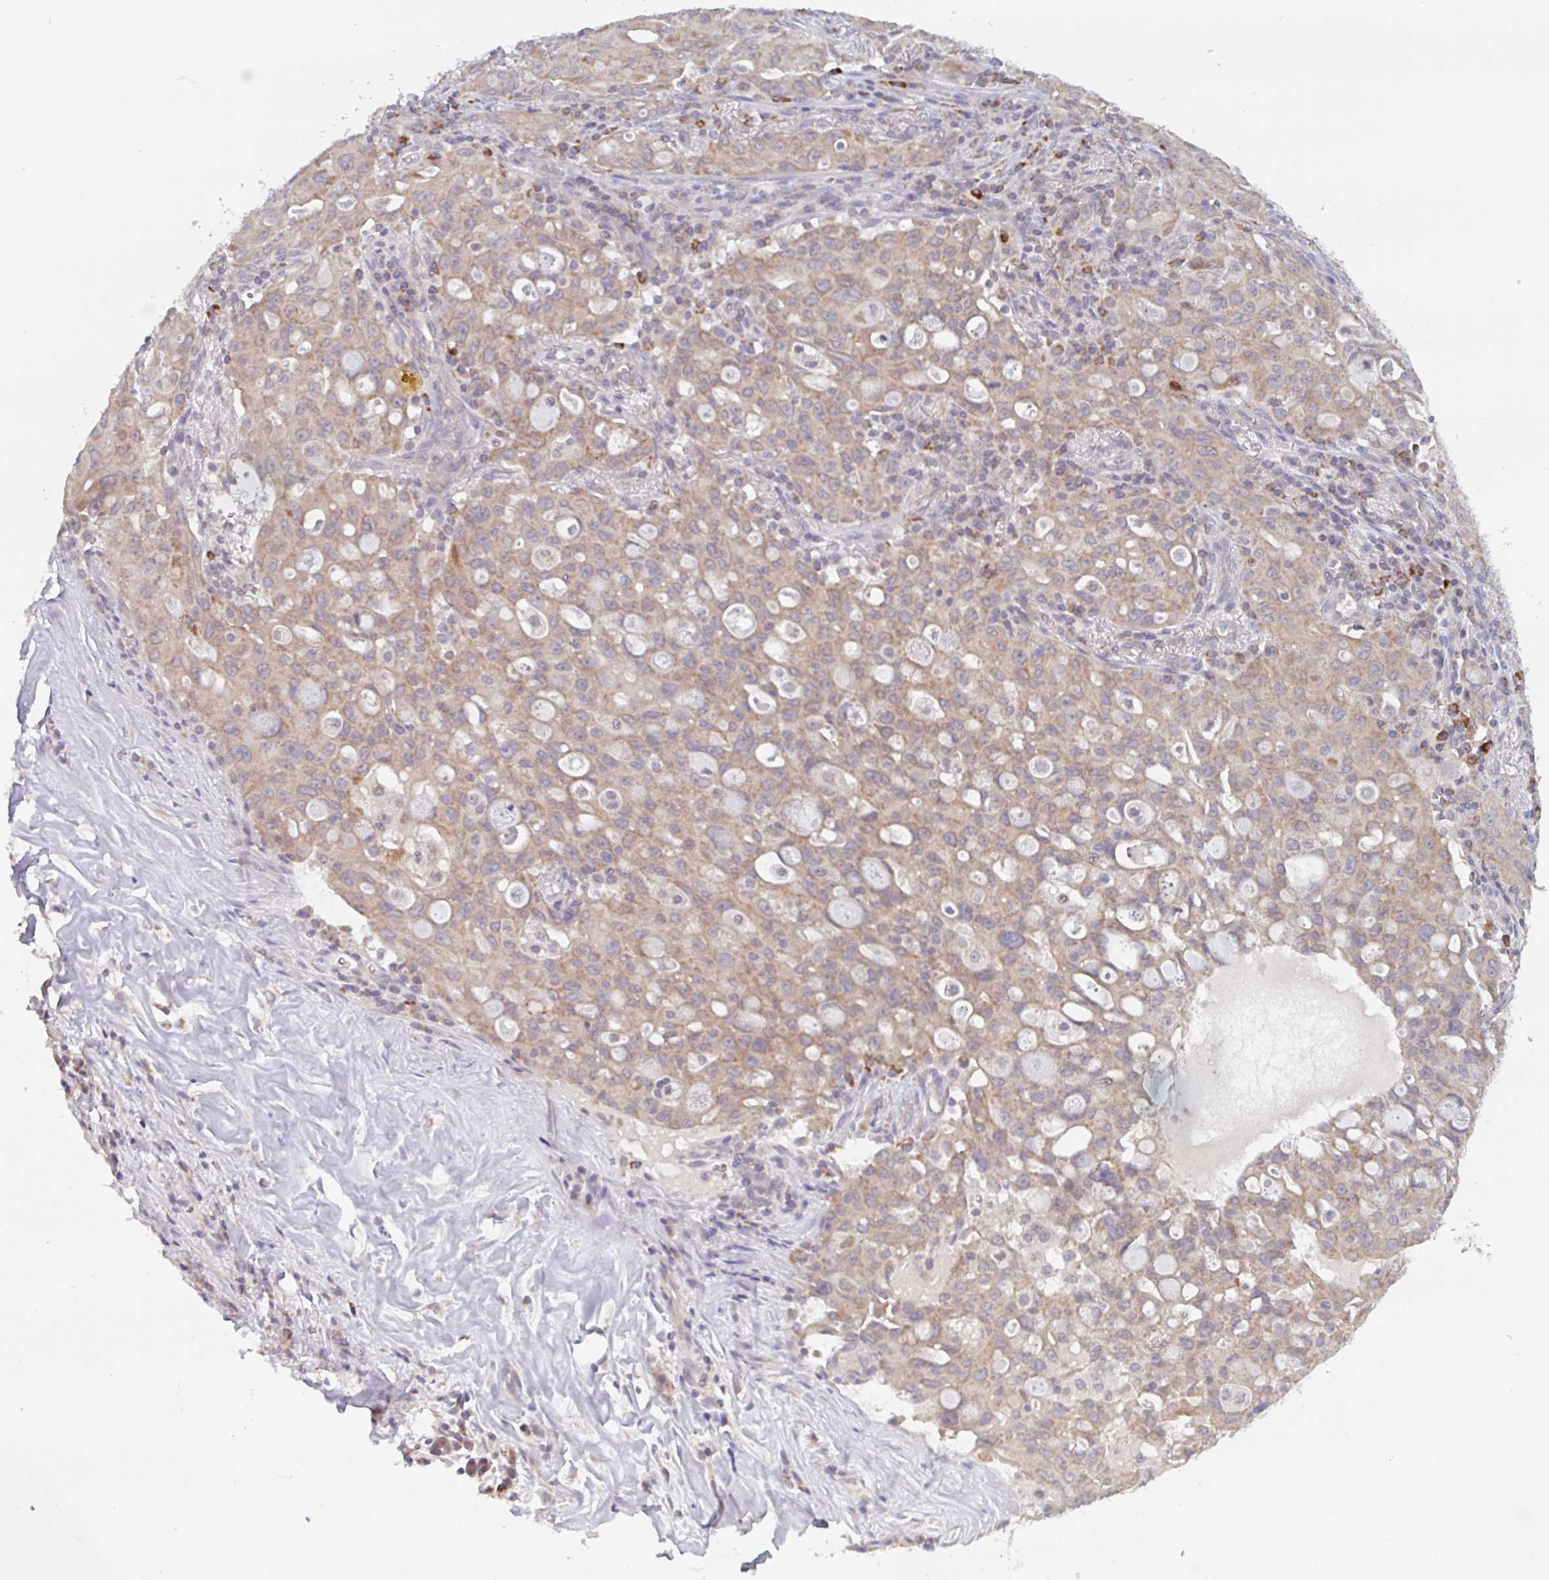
{"staining": {"intensity": "moderate", "quantity": "25%-75%", "location": "cytoplasmic/membranous"}, "tissue": "lung cancer", "cell_type": "Tumor cells", "image_type": "cancer", "snomed": [{"axis": "morphology", "description": "Adenocarcinoma, NOS"}, {"axis": "topography", "description": "Lung"}], "caption": "Lung adenocarcinoma was stained to show a protein in brown. There is medium levels of moderate cytoplasmic/membranous staining in approximately 25%-75% of tumor cells. (DAB (3,3'-diaminobenzidine) IHC with brightfield microscopy, high magnification).", "gene": "SURF1", "patient": {"sex": "female", "age": 44}}